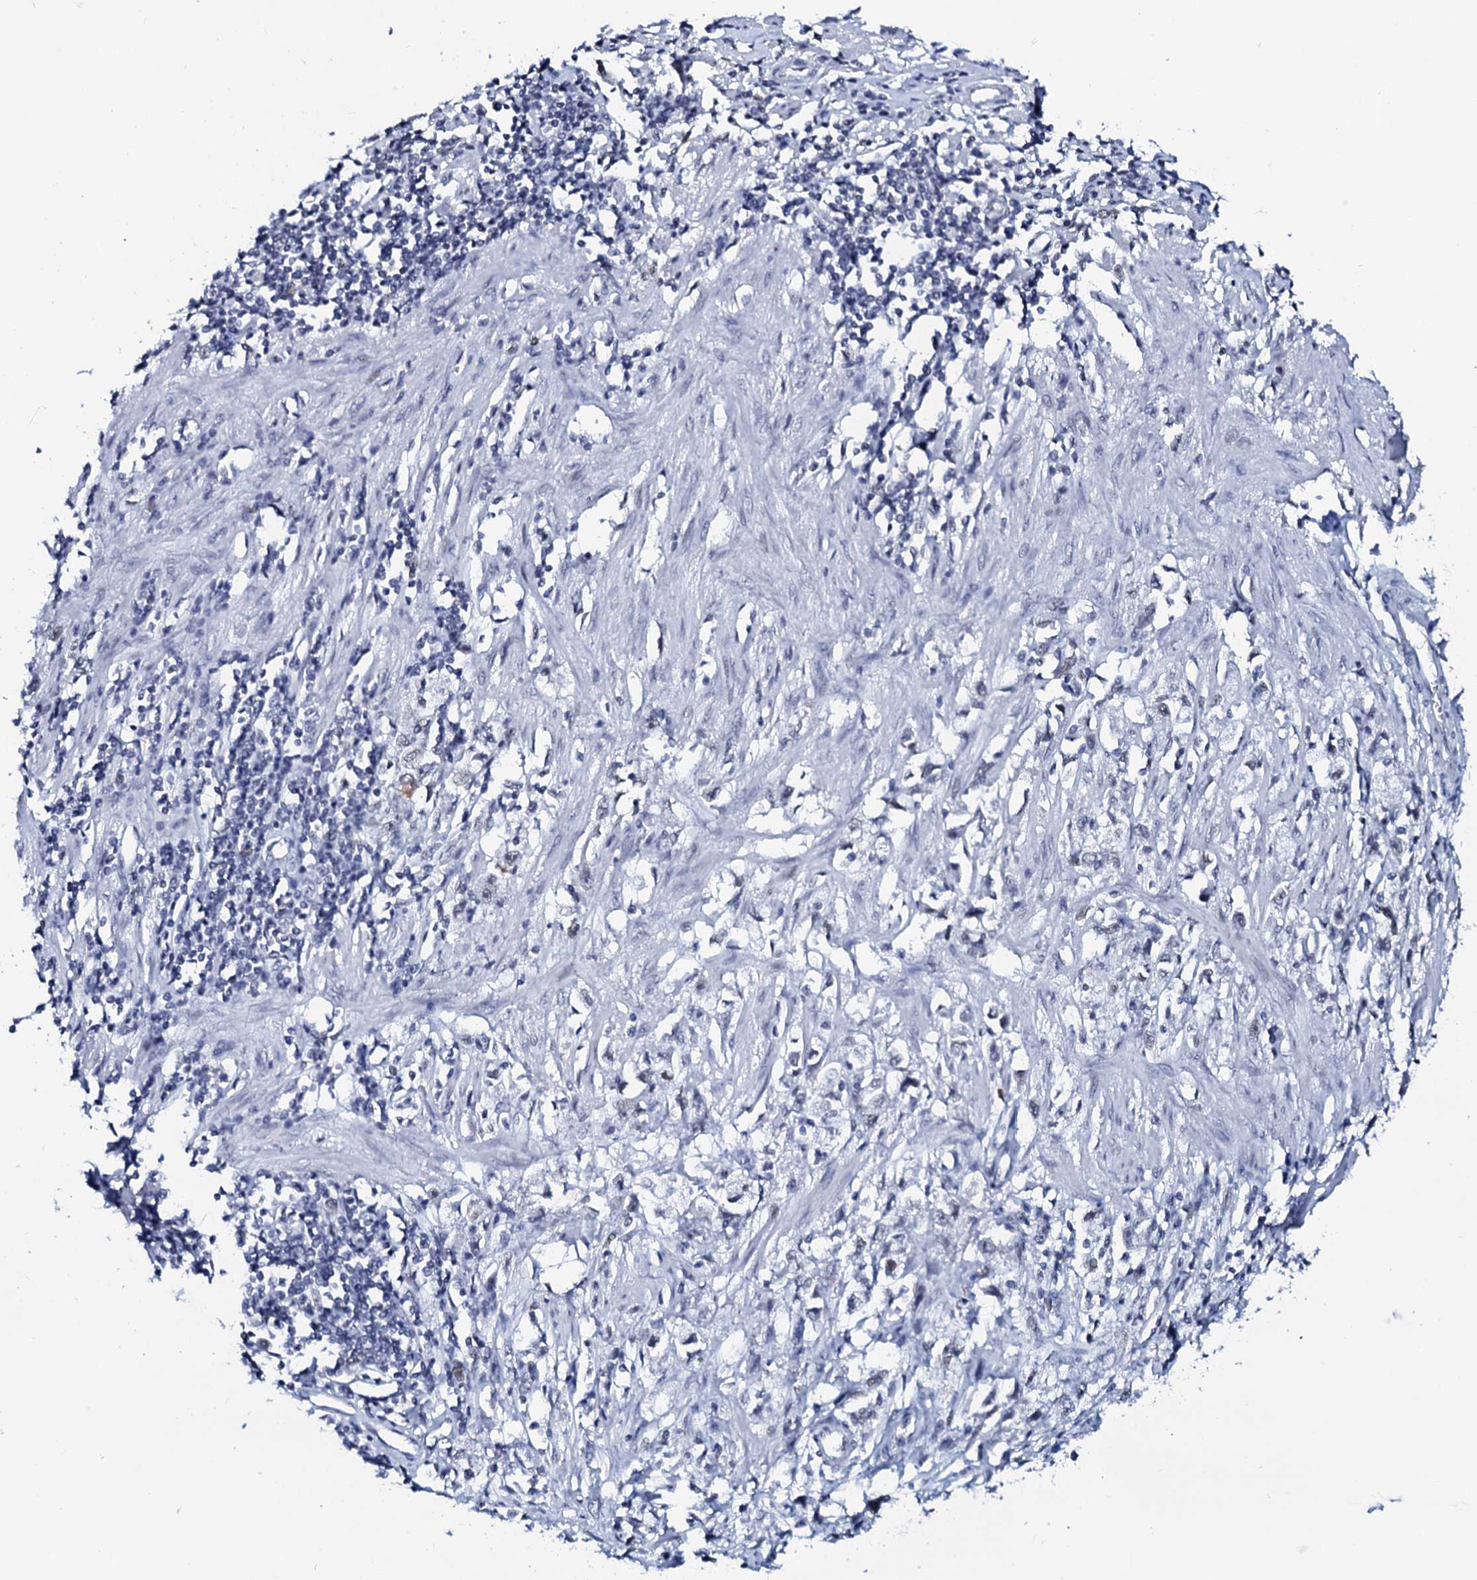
{"staining": {"intensity": "negative", "quantity": "none", "location": "none"}, "tissue": "stomach cancer", "cell_type": "Tumor cells", "image_type": "cancer", "snomed": [{"axis": "morphology", "description": "Adenocarcinoma, NOS"}, {"axis": "topography", "description": "Stomach"}], "caption": "The image shows no significant staining in tumor cells of stomach cancer (adenocarcinoma).", "gene": "SPATA19", "patient": {"sex": "female", "age": 59}}